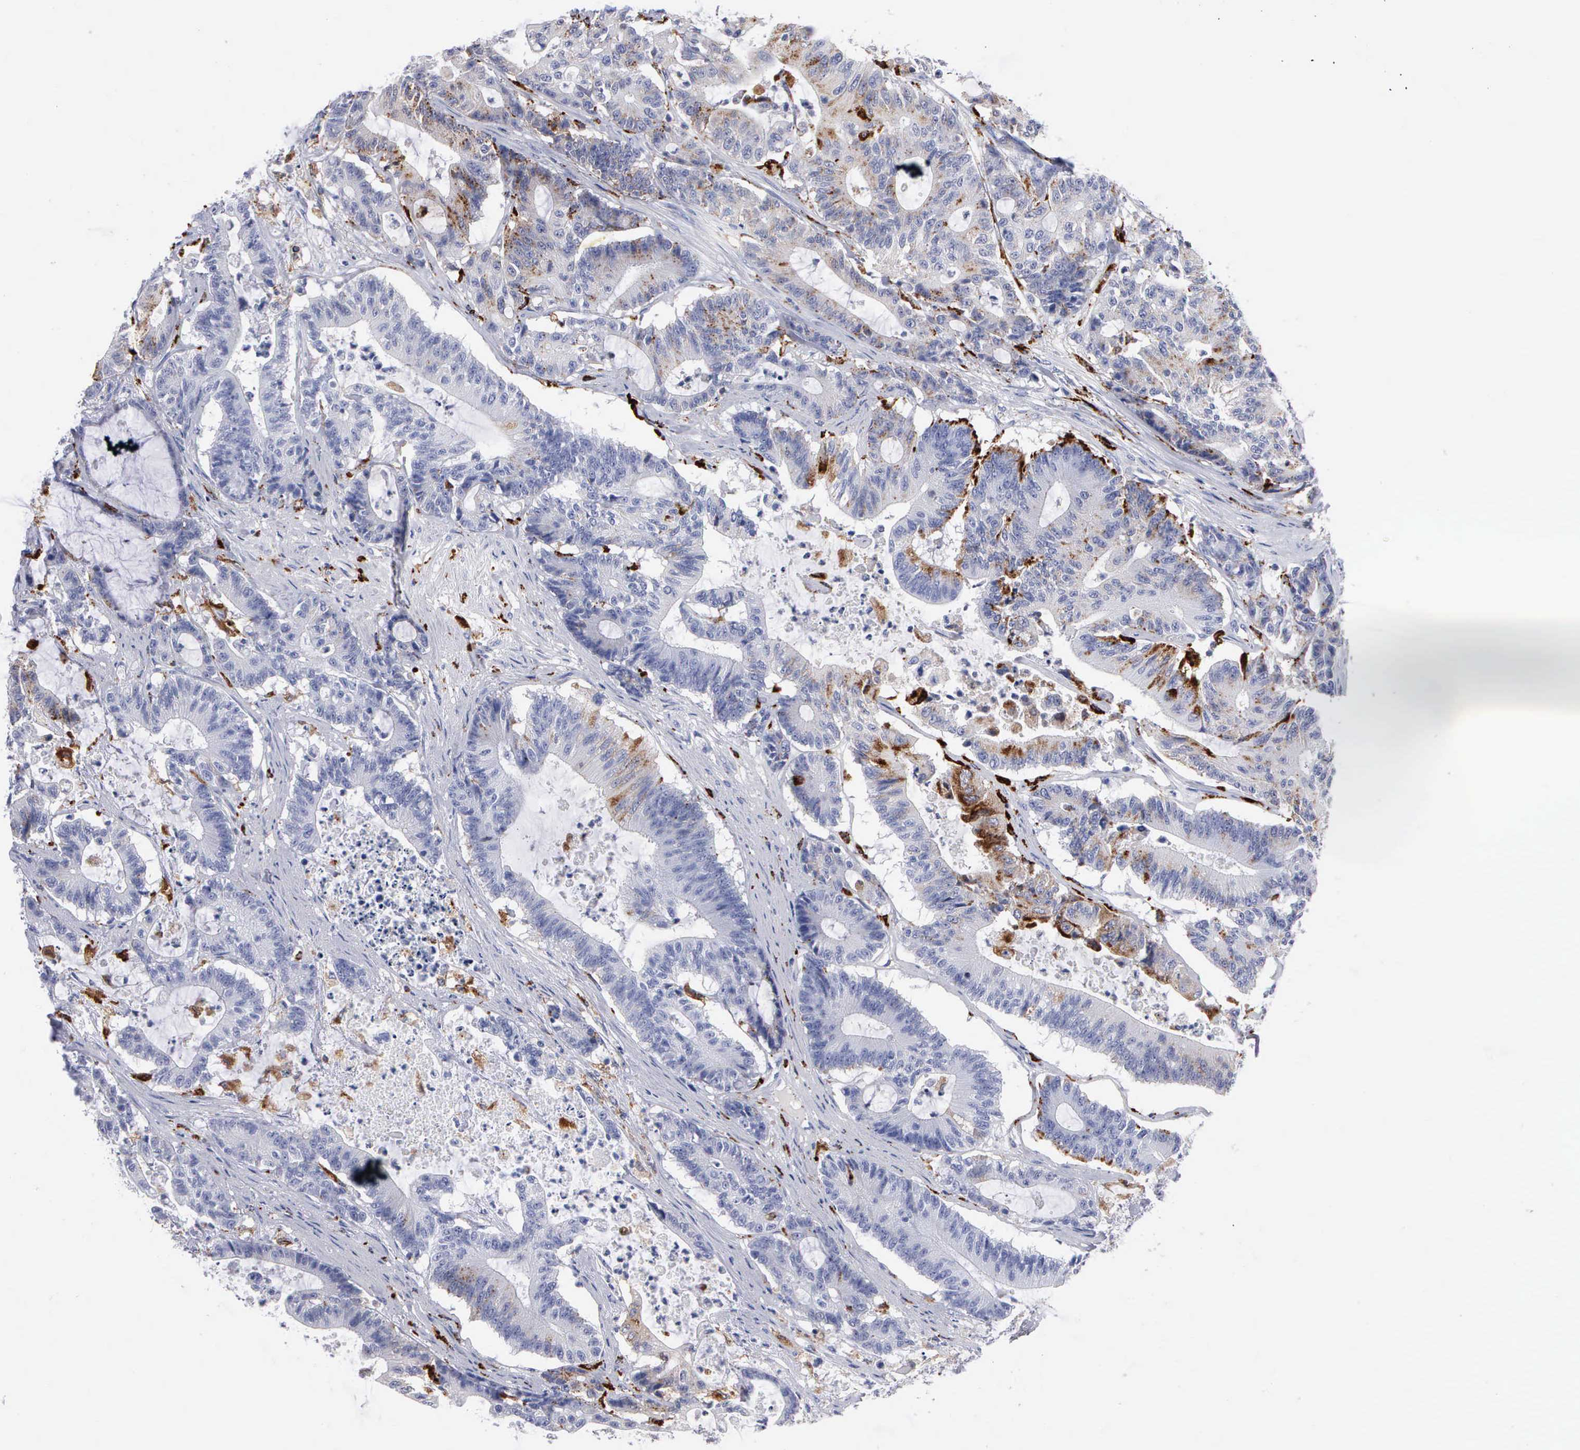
{"staining": {"intensity": "moderate", "quantity": "<25%", "location": "cytoplasmic/membranous"}, "tissue": "colorectal cancer", "cell_type": "Tumor cells", "image_type": "cancer", "snomed": [{"axis": "morphology", "description": "Adenocarcinoma, NOS"}, {"axis": "topography", "description": "Colon"}], "caption": "Human colorectal cancer stained with a brown dye exhibits moderate cytoplasmic/membranous positive staining in about <25% of tumor cells.", "gene": "CTSH", "patient": {"sex": "female", "age": 84}}